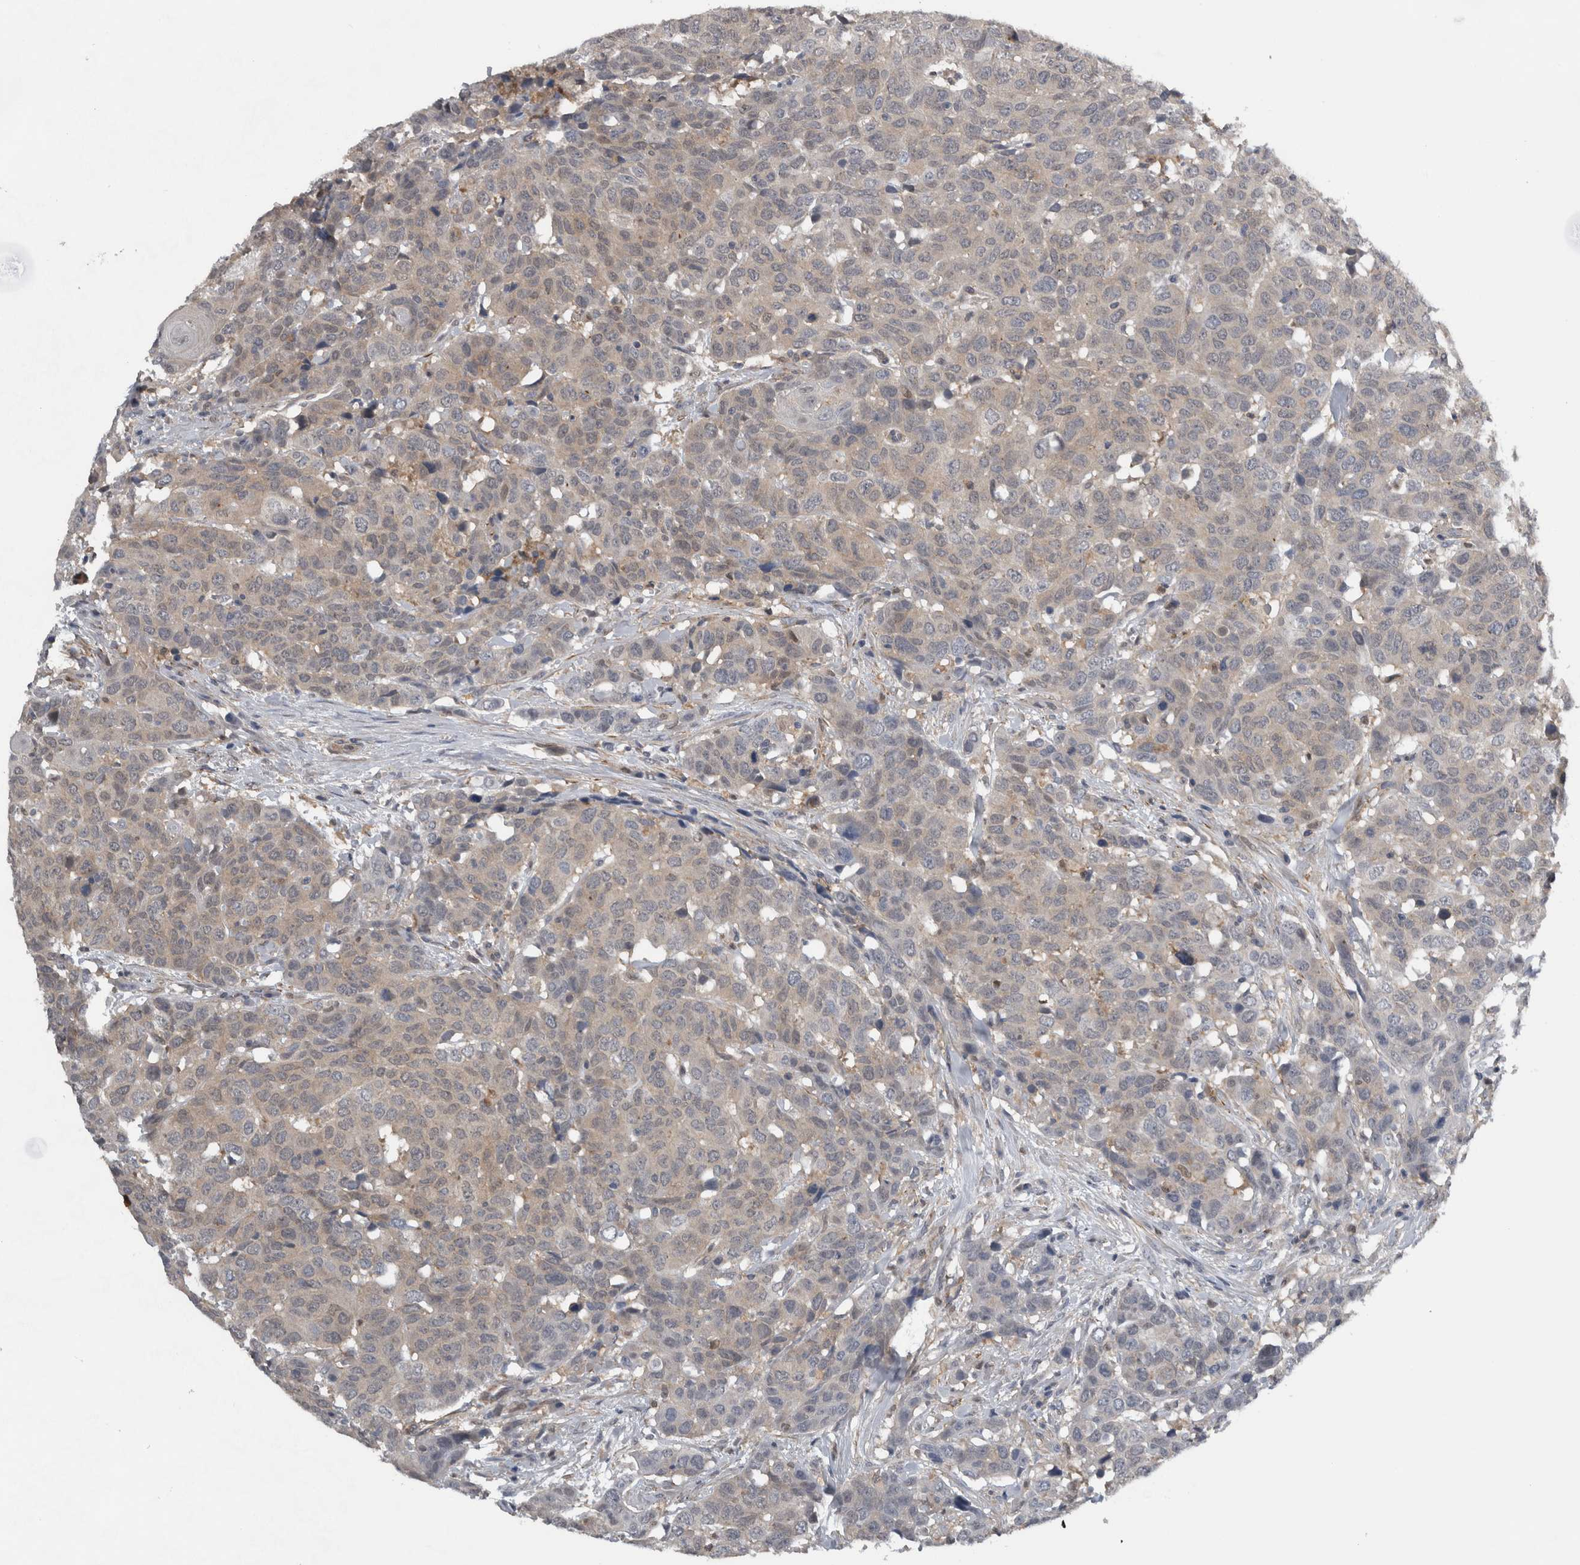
{"staining": {"intensity": "weak", "quantity": "<25%", "location": "cytoplasmic/membranous"}, "tissue": "head and neck cancer", "cell_type": "Tumor cells", "image_type": "cancer", "snomed": [{"axis": "morphology", "description": "Squamous cell carcinoma, NOS"}, {"axis": "topography", "description": "Head-Neck"}], "caption": "Human head and neck cancer stained for a protein using immunohistochemistry (IHC) reveals no expression in tumor cells.", "gene": "NAPRT", "patient": {"sex": "male", "age": 66}}